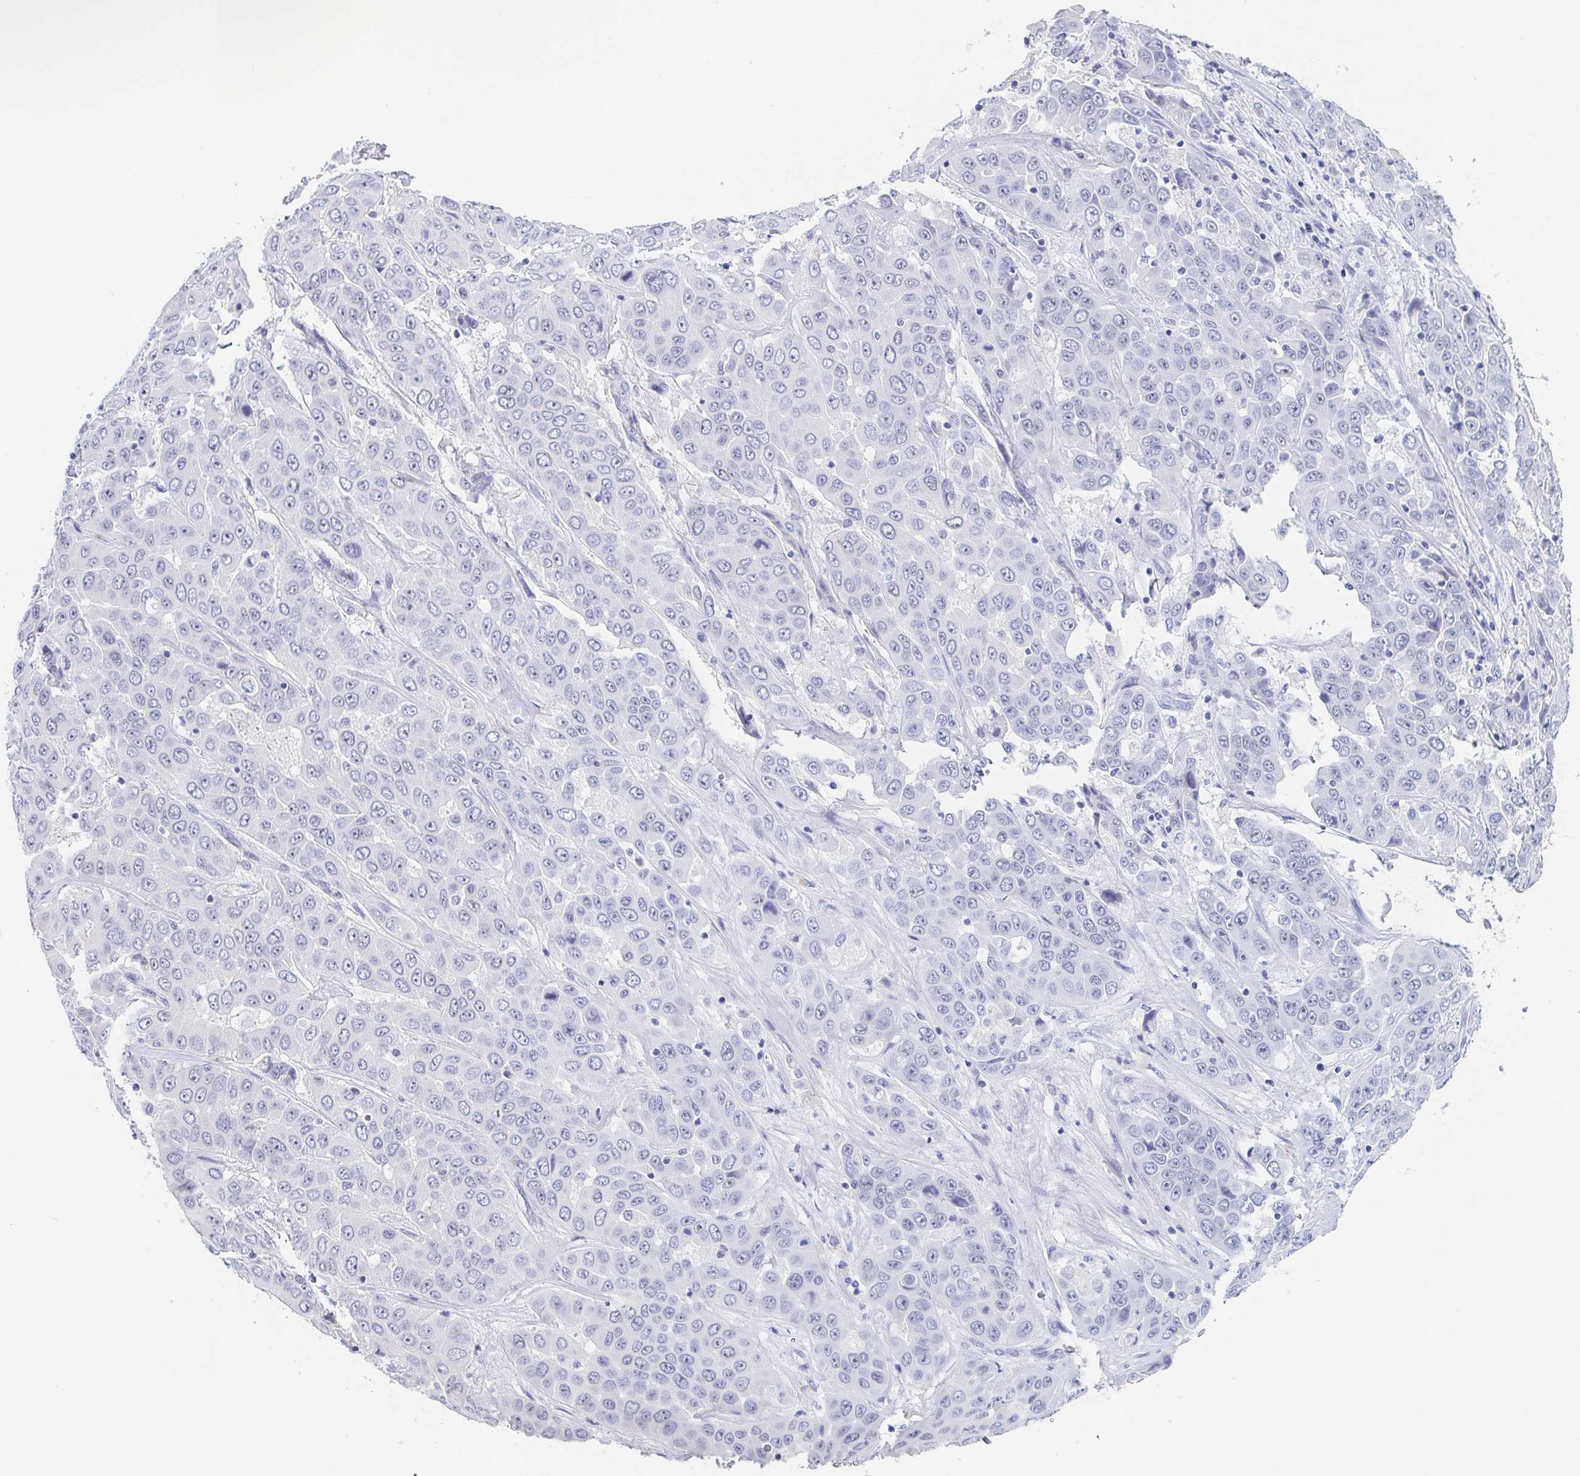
{"staining": {"intensity": "negative", "quantity": "none", "location": "none"}, "tissue": "liver cancer", "cell_type": "Tumor cells", "image_type": "cancer", "snomed": [{"axis": "morphology", "description": "Cholangiocarcinoma"}, {"axis": "topography", "description": "Liver"}], "caption": "Human liver cancer (cholangiocarcinoma) stained for a protein using immunohistochemistry (IHC) exhibits no expression in tumor cells.", "gene": "REG4", "patient": {"sex": "female", "age": 52}}